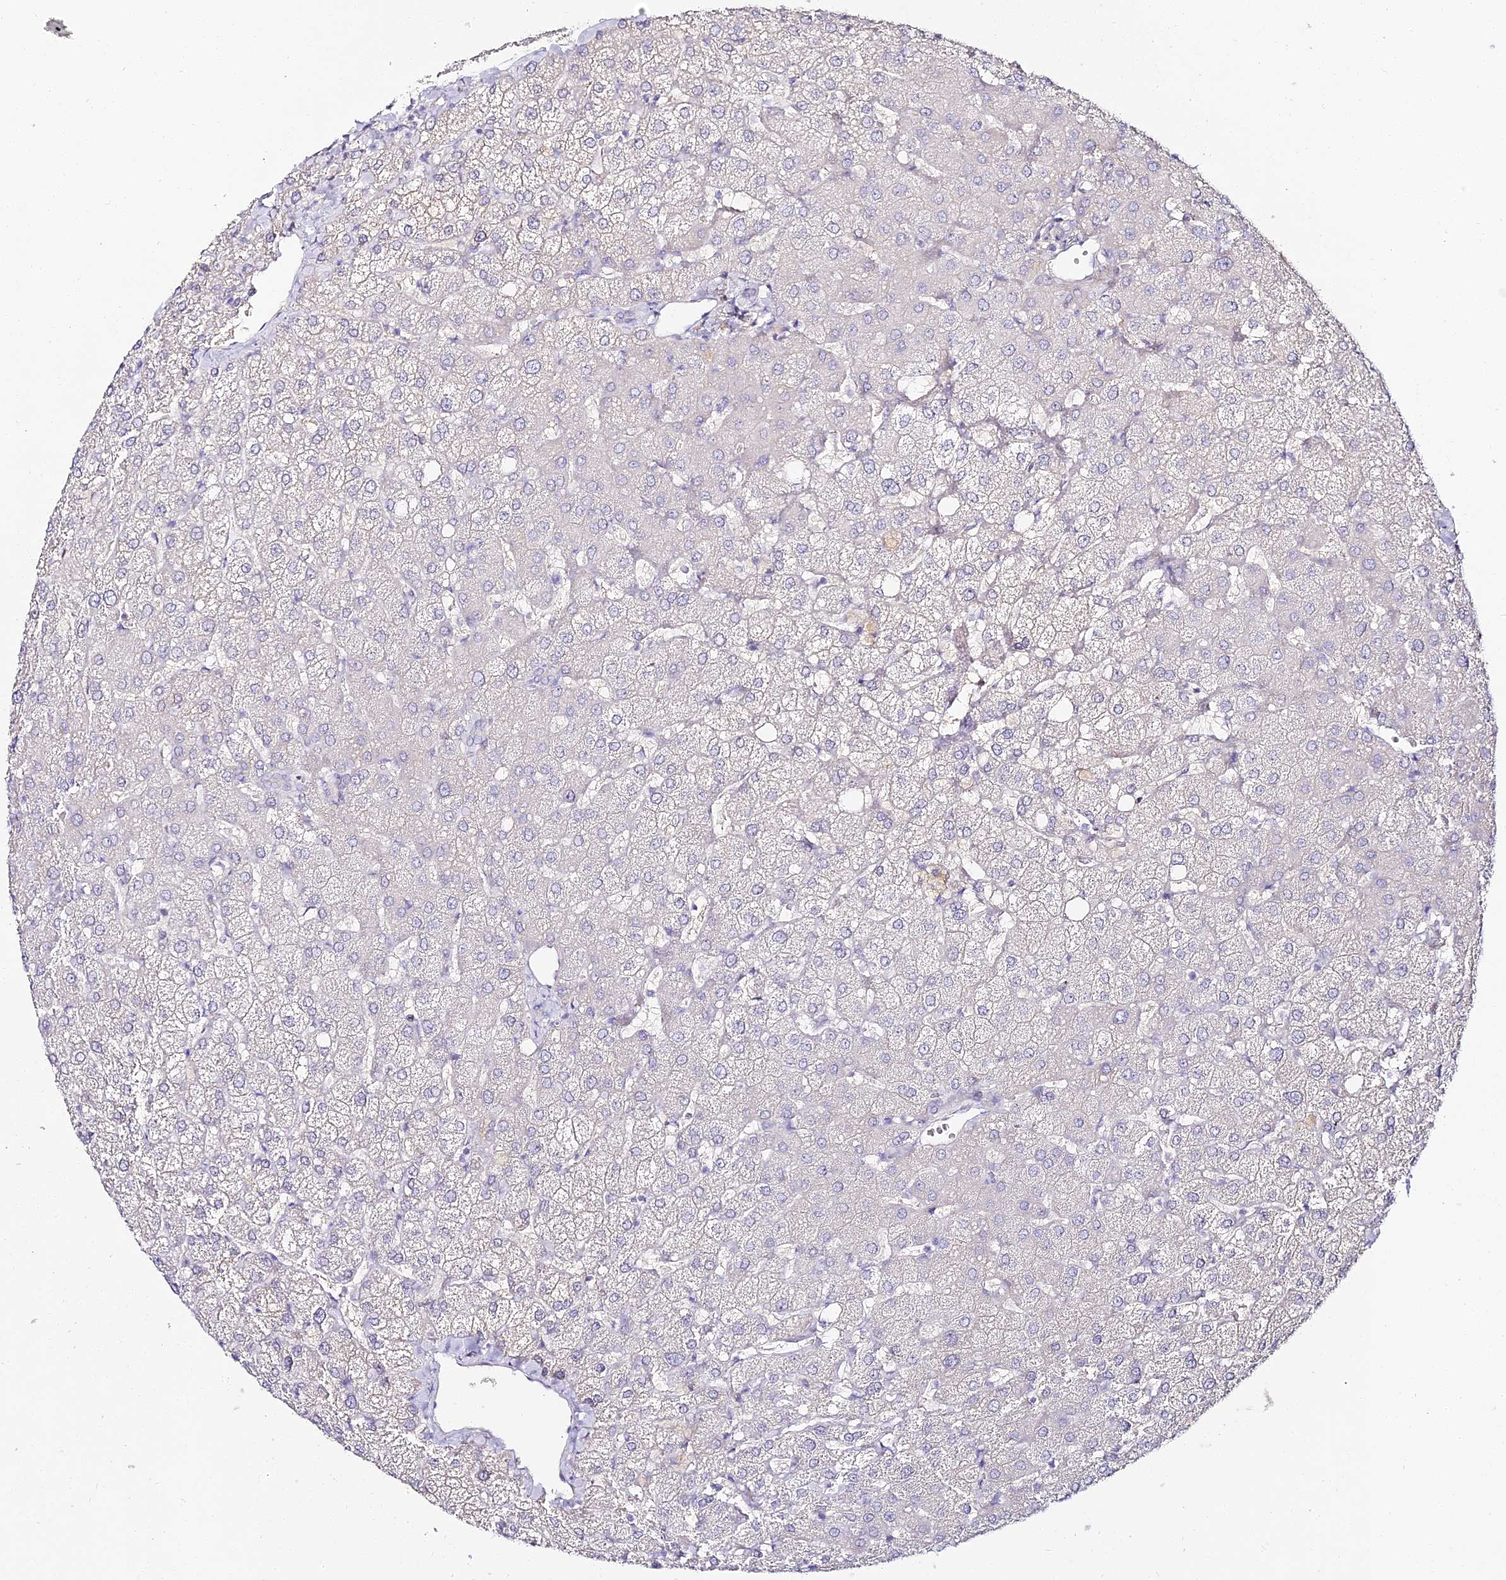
{"staining": {"intensity": "negative", "quantity": "none", "location": "none"}, "tissue": "liver", "cell_type": "Cholangiocytes", "image_type": "normal", "snomed": [{"axis": "morphology", "description": "Normal tissue, NOS"}, {"axis": "topography", "description": "Liver"}], "caption": "DAB (3,3'-diaminobenzidine) immunohistochemical staining of unremarkable liver exhibits no significant expression in cholangiocytes.", "gene": "ALPG", "patient": {"sex": "female", "age": 54}}